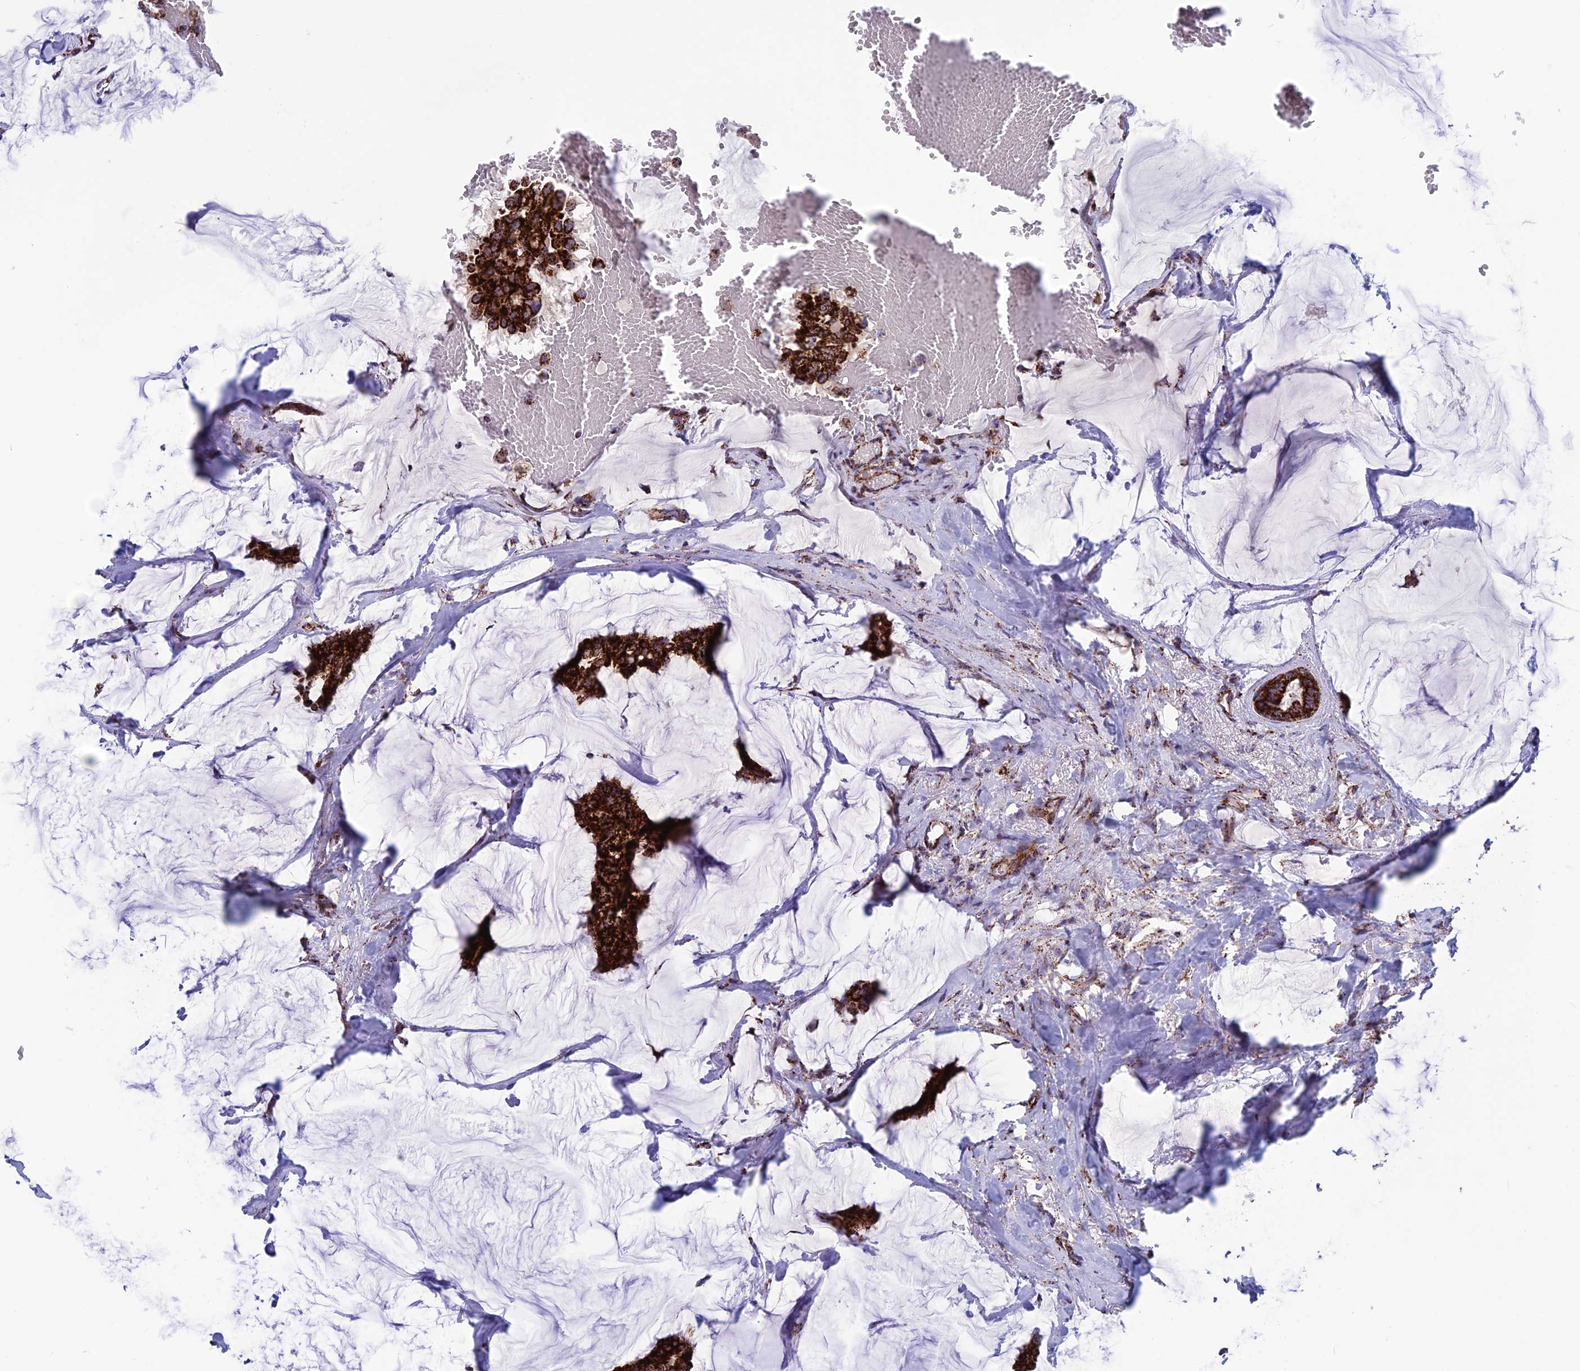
{"staining": {"intensity": "strong", "quantity": ">75%", "location": "cytoplasmic/membranous"}, "tissue": "breast cancer", "cell_type": "Tumor cells", "image_type": "cancer", "snomed": [{"axis": "morphology", "description": "Duct carcinoma"}, {"axis": "topography", "description": "Breast"}], "caption": "Immunohistochemistry (IHC) micrograph of neoplastic tissue: human breast cancer stained using immunohistochemistry displays high levels of strong protein expression localized specifically in the cytoplasmic/membranous of tumor cells, appearing as a cytoplasmic/membranous brown color.", "gene": "MRPS18B", "patient": {"sex": "female", "age": 93}}